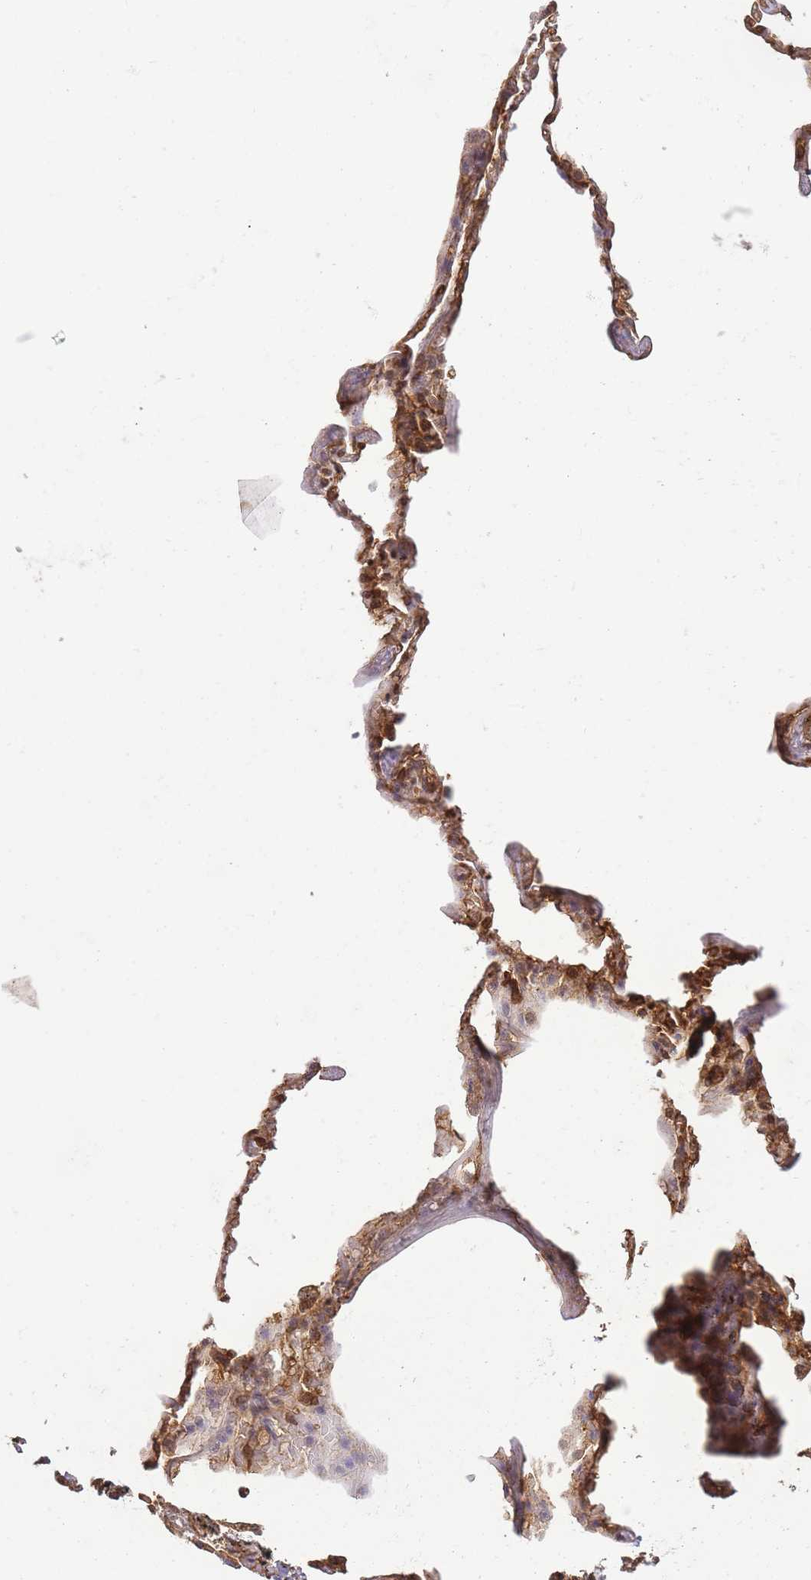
{"staining": {"intensity": "weak", "quantity": "<25%", "location": "cytoplasmic/membranous"}, "tissue": "adipose tissue", "cell_type": "Adipocytes", "image_type": "normal", "snomed": [{"axis": "morphology", "description": "Normal tissue, NOS"}, {"axis": "topography", "description": "Lymph node"}, {"axis": "topography", "description": "Bronchus"}], "caption": "Human adipose tissue stained for a protein using immunohistochemistry (IHC) displays no staining in adipocytes.", "gene": "MSN", "patient": {"sex": "male", "age": 63}}